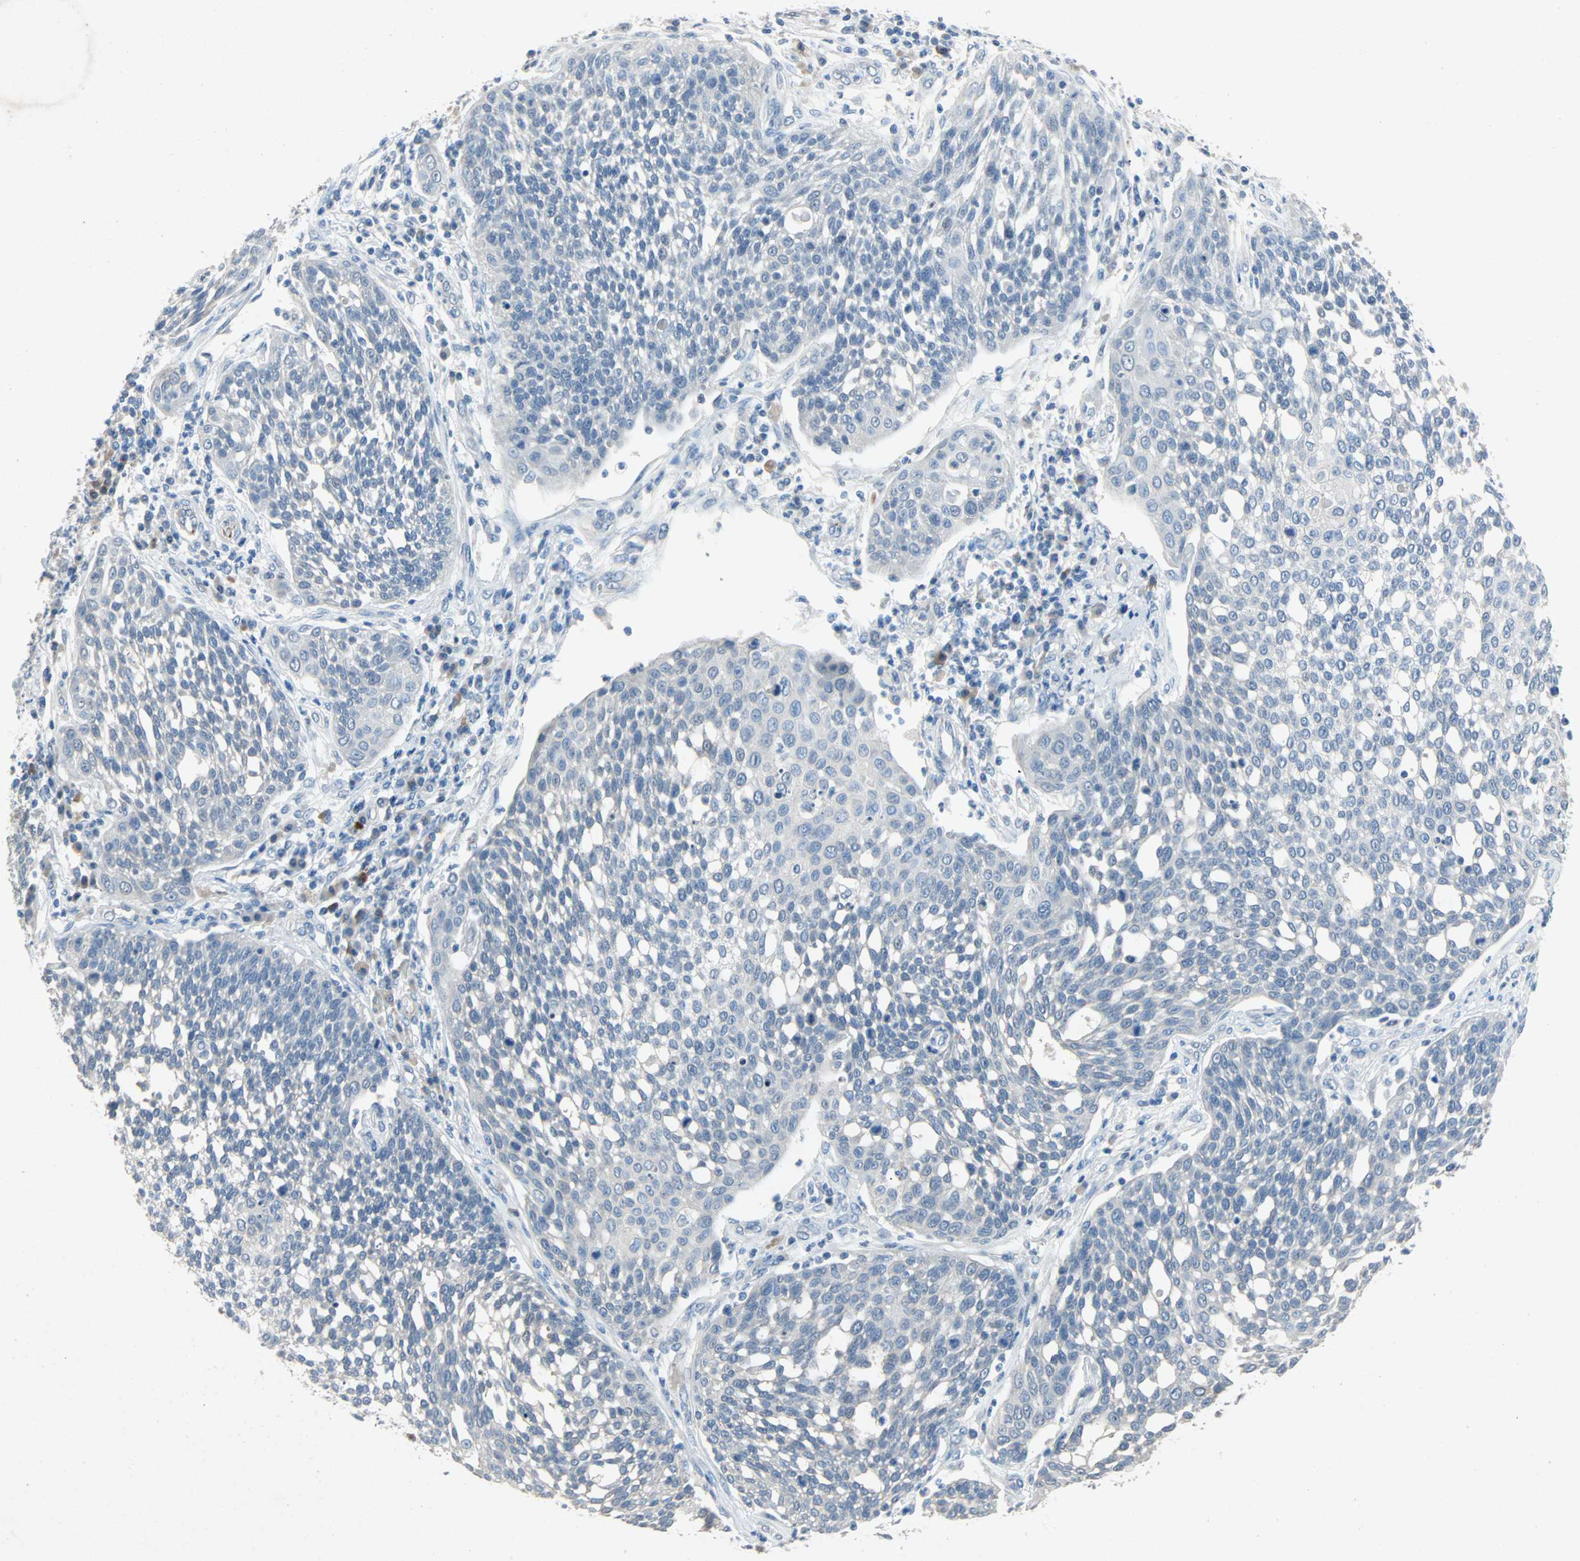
{"staining": {"intensity": "negative", "quantity": "none", "location": "none"}, "tissue": "cervical cancer", "cell_type": "Tumor cells", "image_type": "cancer", "snomed": [{"axis": "morphology", "description": "Squamous cell carcinoma, NOS"}, {"axis": "topography", "description": "Cervix"}], "caption": "This is an IHC photomicrograph of human cervical cancer (squamous cell carcinoma). There is no positivity in tumor cells.", "gene": "PCDHB2", "patient": {"sex": "female", "age": 34}}